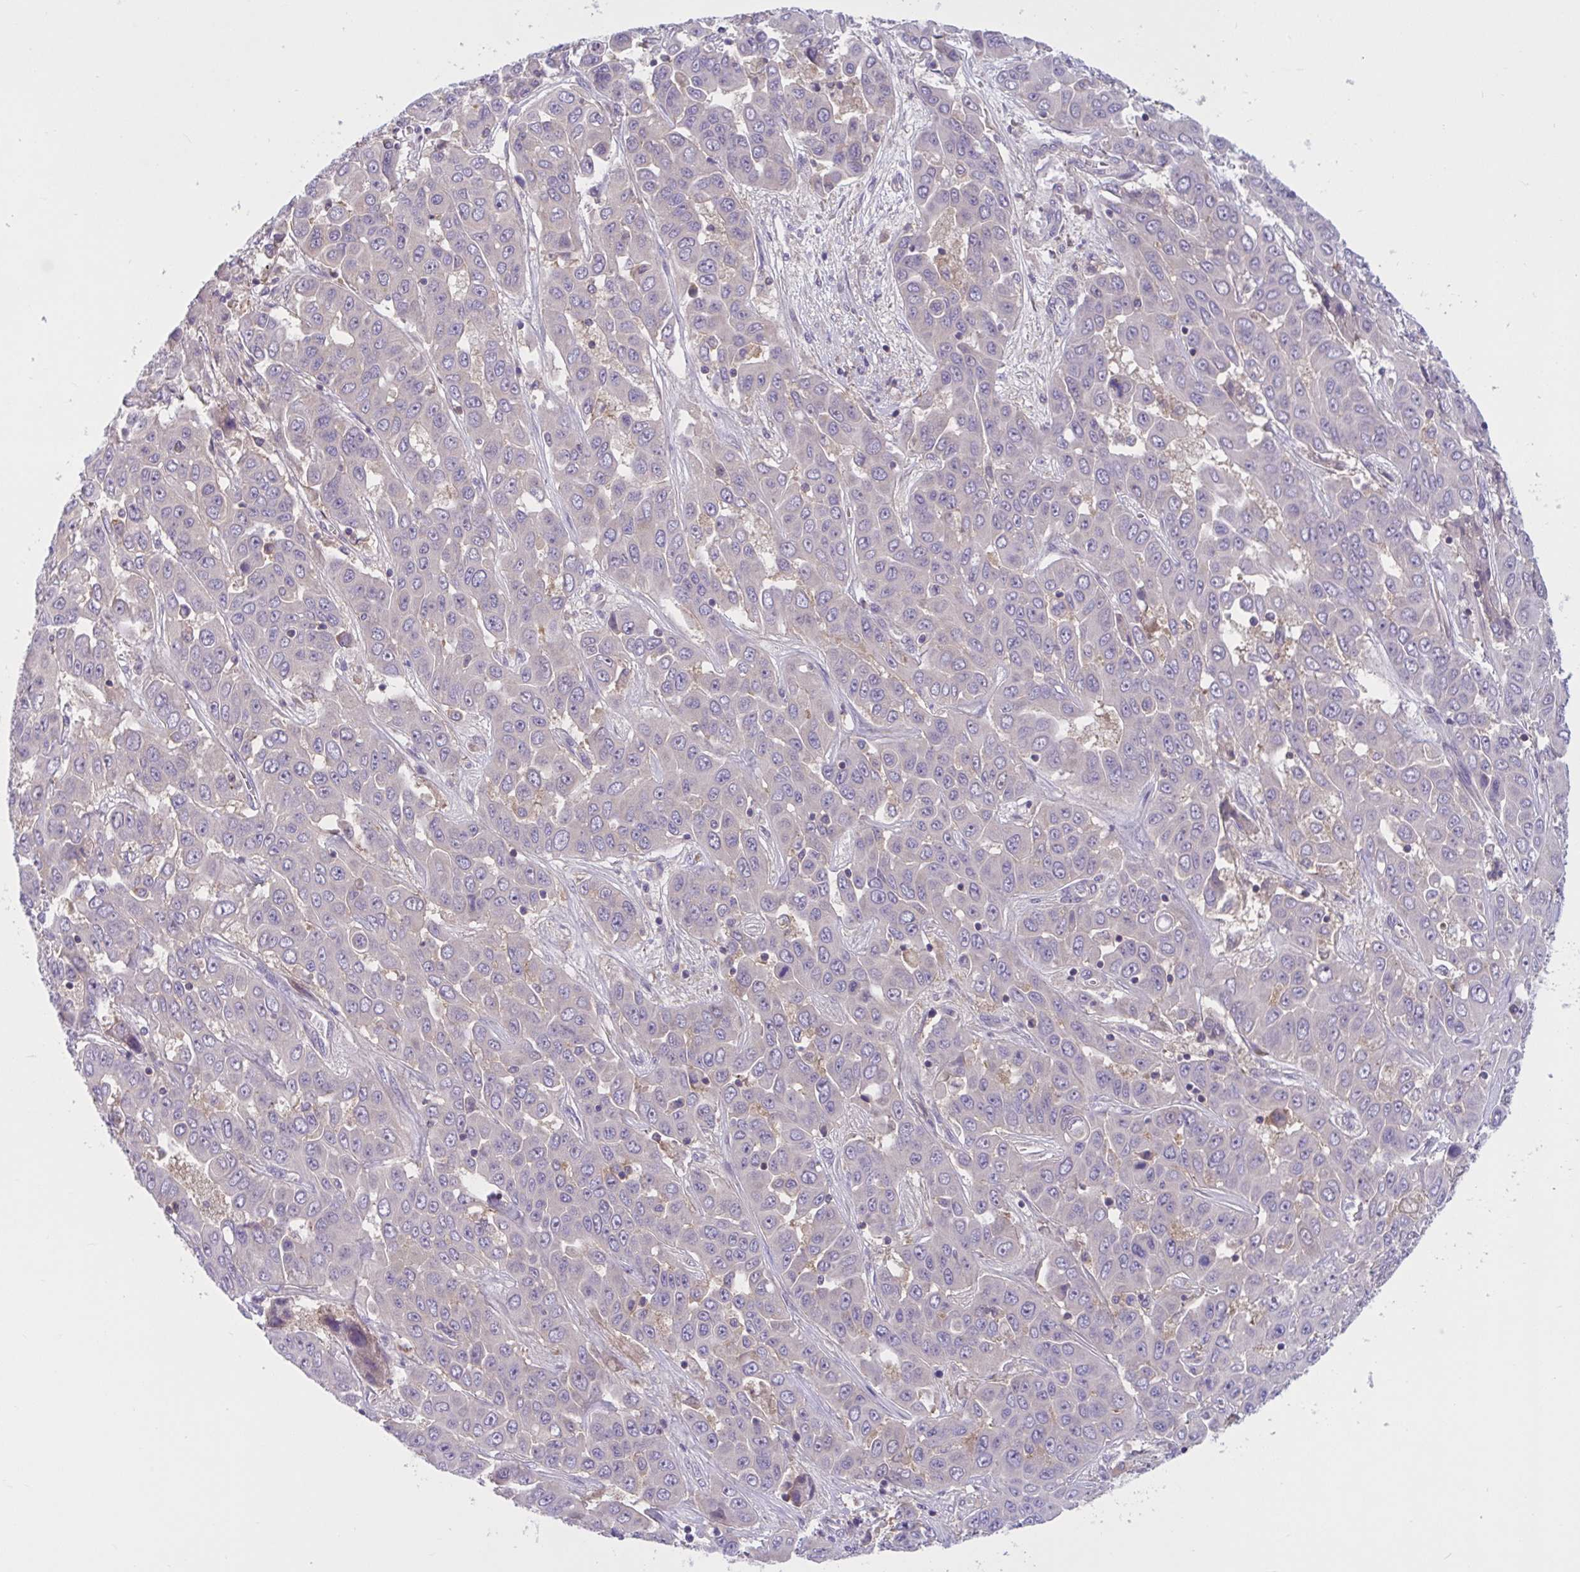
{"staining": {"intensity": "negative", "quantity": "none", "location": "none"}, "tissue": "liver cancer", "cell_type": "Tumor cells", "image_type": "cancer", "snomed": [{"axis": "morphology", "description": "Cholangiocarcinoma"}, {"axis": "topography", "description": "Liver"}], "caption": "Tumor cells are negative for brown protein staining in liver cancer.", "gene": "WNT9B", "patient": {"sex": "female", "age": 52}}